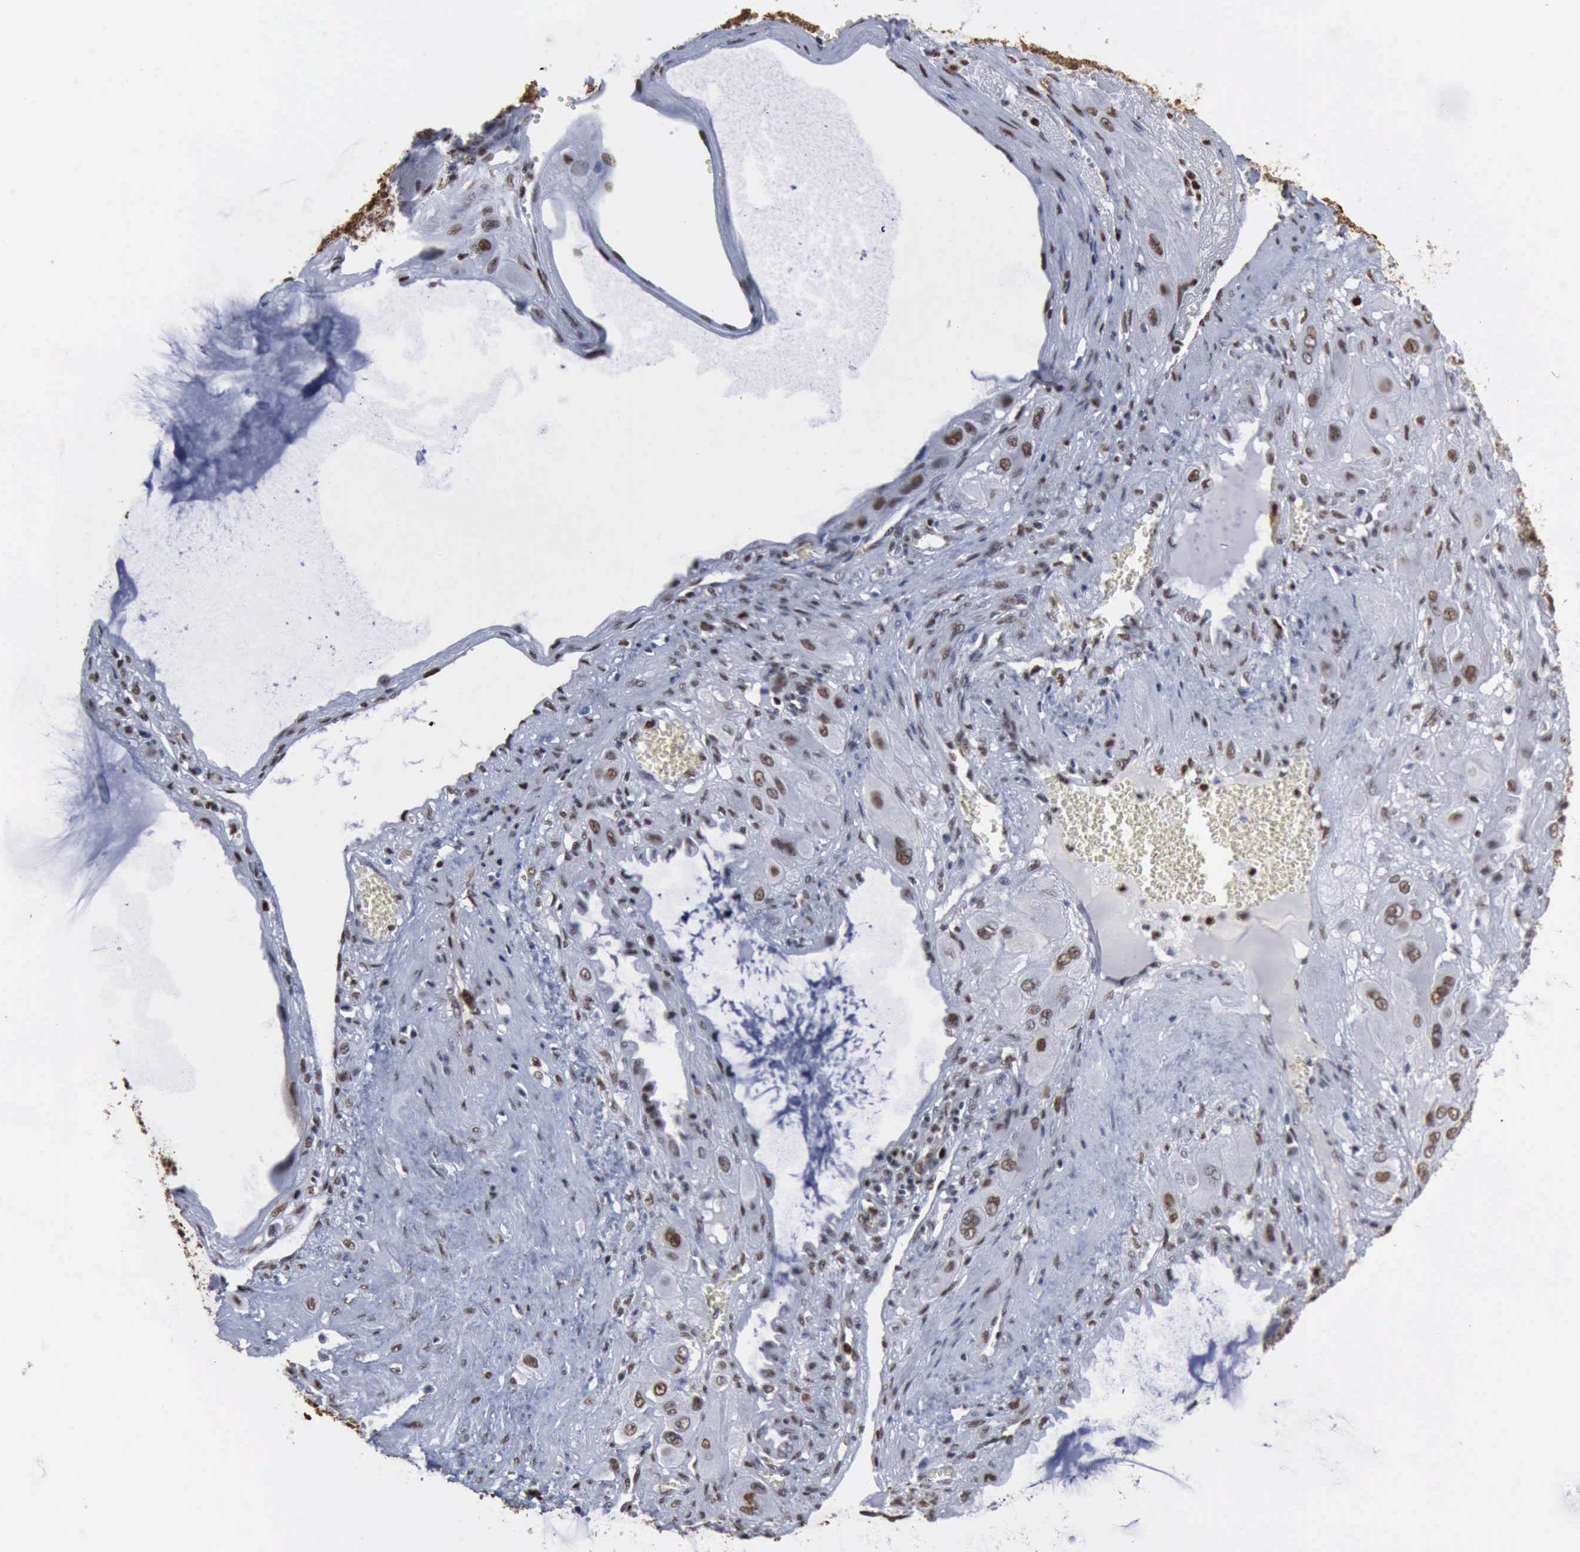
{"staining": {"intensity": "moderate", "quantity": "25%-75%", "location": "nuclear"}, "tissue": "cervical cancer", "cell_type": "Tumor cells", "image_type": "cancer", "snomed": [{"axis": "morphology", "description": "Squamous cell carcinoma, NOS"}, {"axis": "topography", "description": "Cervix"}], "caption": "Immunohistochemical staining of human cervical squamous cell carcinoma reveals medium levels of moderate nuclear protein expression in approximately 25%-75% of tumor cells.", "gene": "PCNA", "patient": {"sex": "female", "age": 34}}